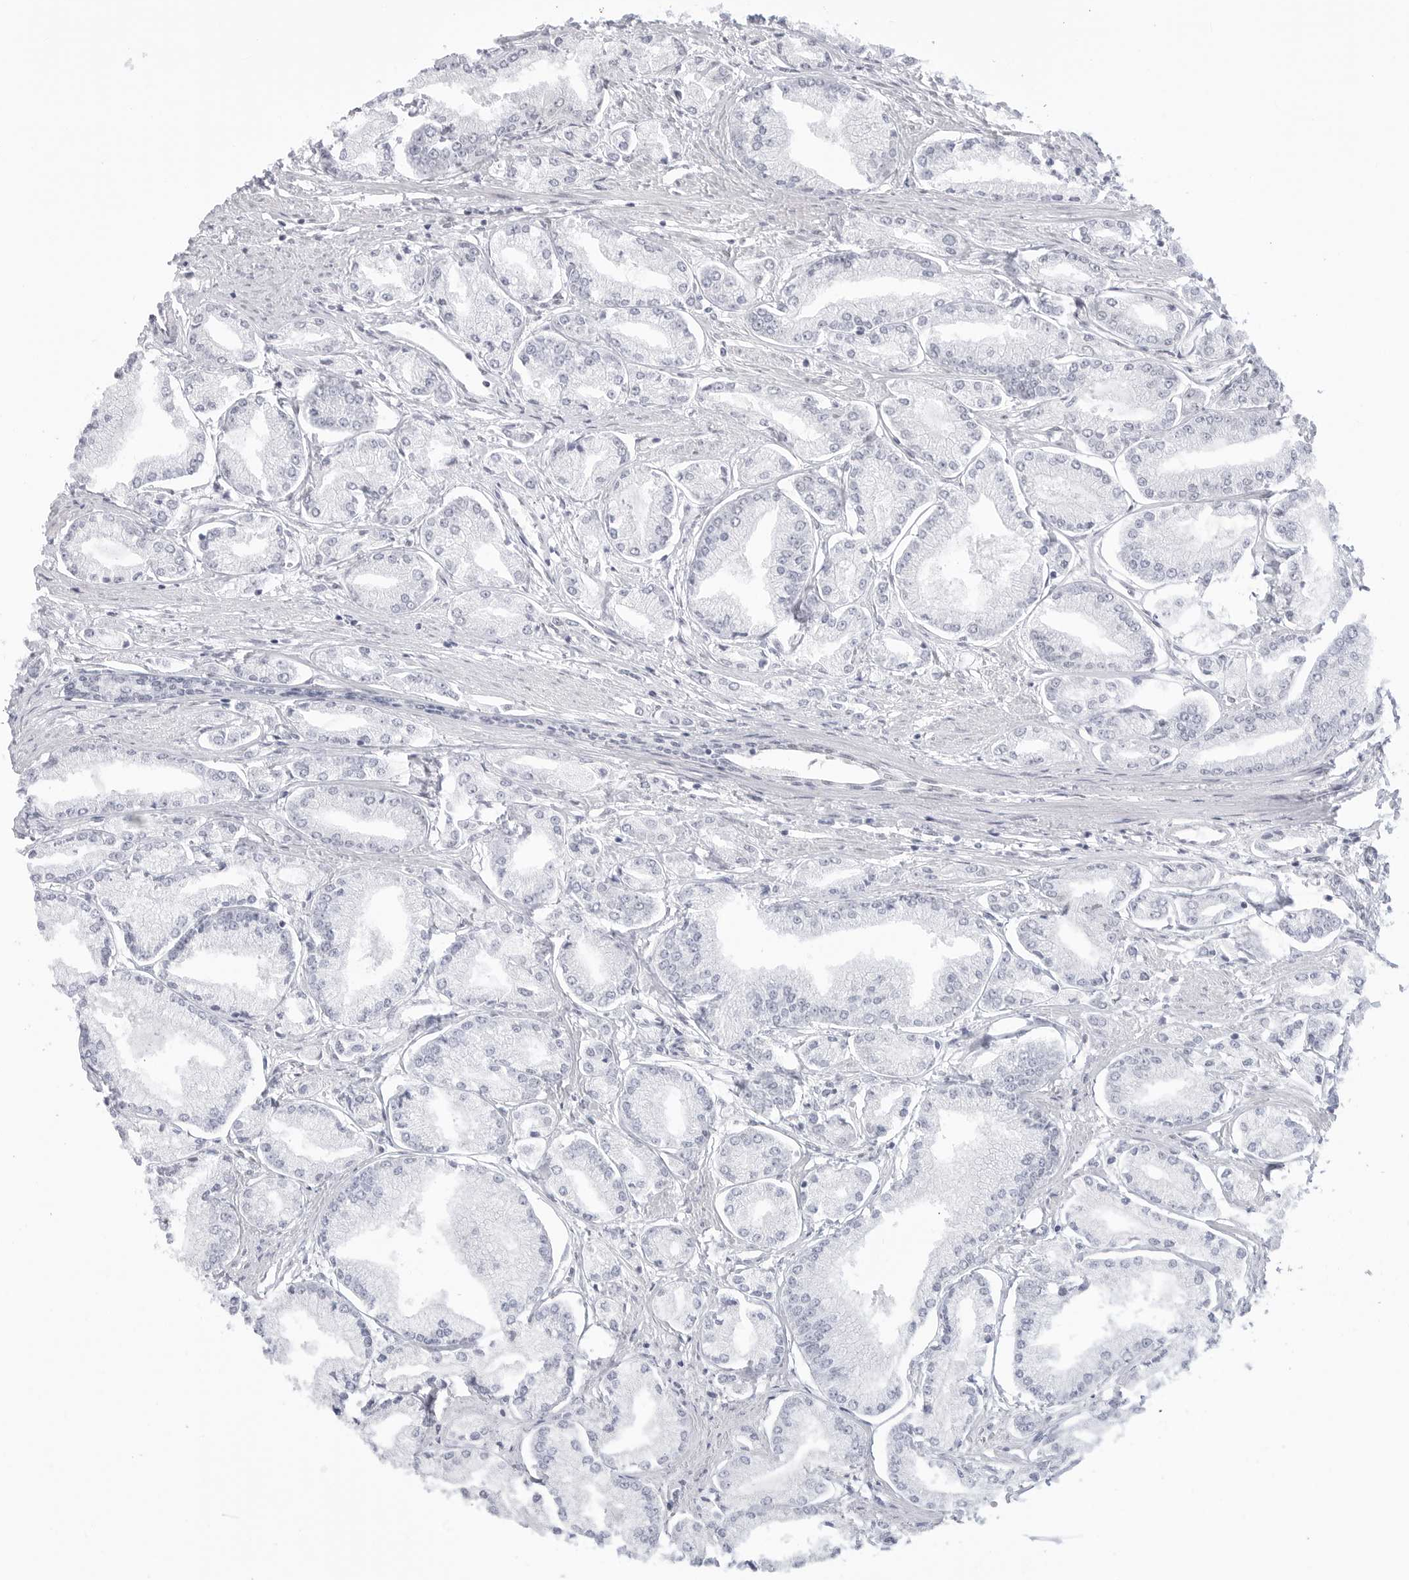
{"staining": {"intensity": "negative", "quantity": "none", "location": "none"}, "tissue": "prostate cancer", "cell_type": "Tumor cells", "image_type": "cancer", "snomed": [{"axis": "morphology", "description": "Adenocarcinoma, Low grade"}, {"axis": "topography", "description": "Prostate"}], "caption": "Prostate adenocarcinoma (low-grade) stained for a protein using immunohistochemistry (IHC) displays no staining tumor cells.", "gene": "C1orf162", "patient": {"sex": "male", "age": 52}}